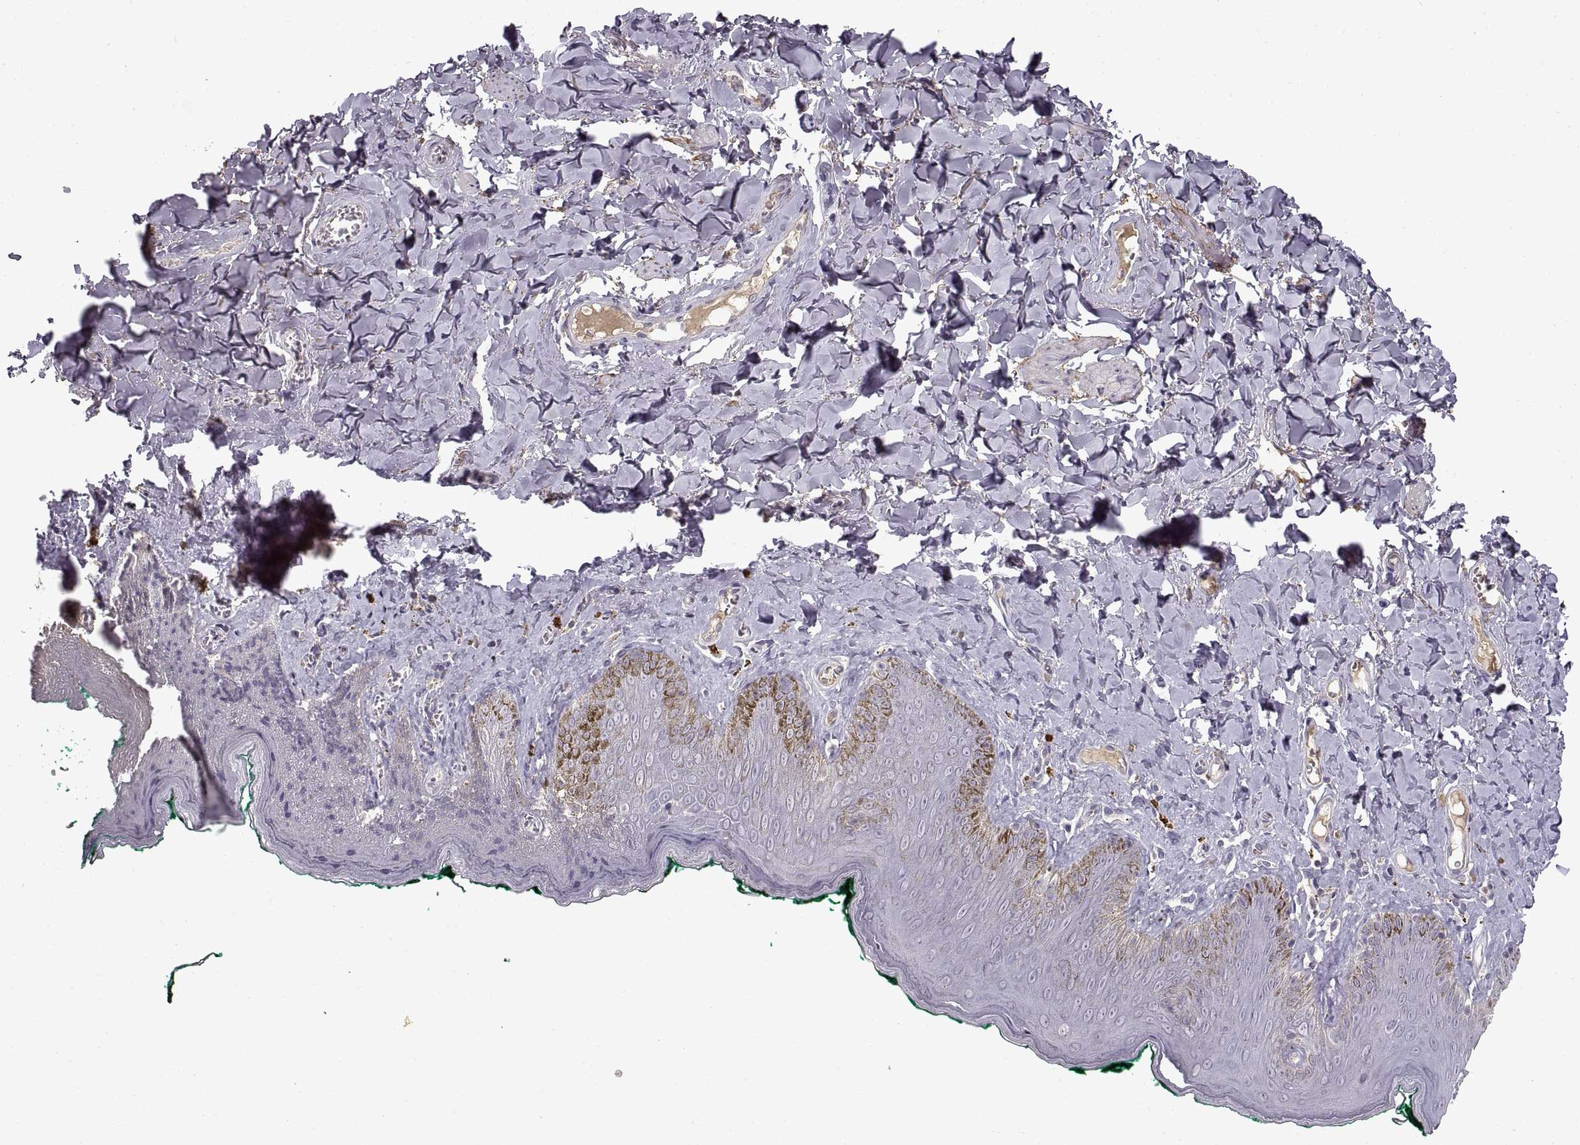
{"staining": {"intensity": "negative", "quantity": "none", "location": "none"}, "tissue": "skin", "cell_type": "Epidermal cells", "image_type": "normal", "snomed": [{"axis": "morphology", "description": "Normal tissue, NOS"}, {"axis": "topography", "description": "Vulva"}], "caption": "A photomicrograph of human skin is negative for staining in epidermal cells. The staining was performed using DAB (3,3'-diaminobenzidine) to visualize the protein expression in brown, while the nuclei were stained in blue with hematoxylin (Magnification: 20x).", "gene": "ADAM11", "patient": {"sex": "female", "age": 66}}